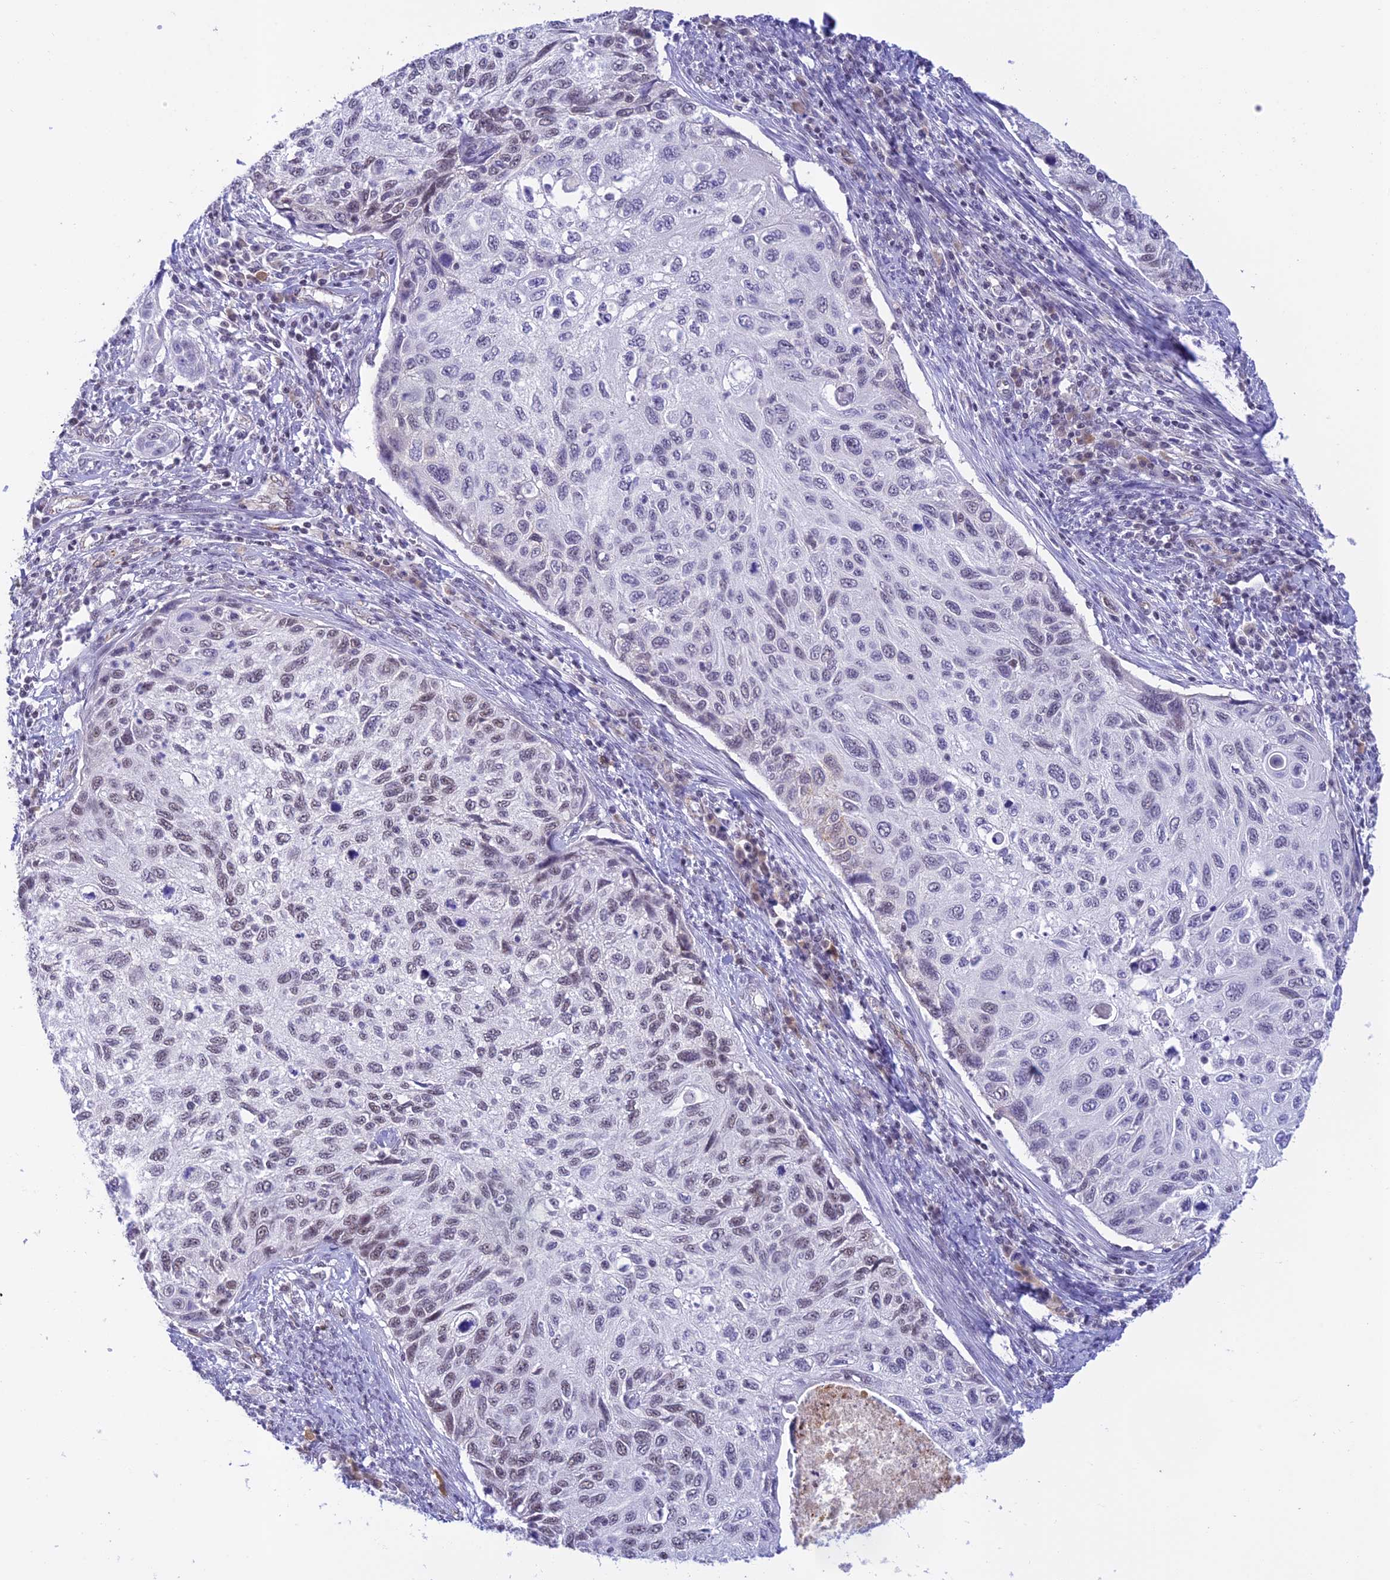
{"staining": {"intensity": "weak", "quantity": "<25%", "location": "nuclear"}, "tissue": "cervical cancer", "cell_type": "Tumor cells", "image_type": "cancer", "snomed": [{"axis": "morphology", "description": "Squamous cell carcinoma, NOS"}, {"axis": "topography", "description": "Cervix"}], "caption": "Histopathology image shows no significant protein positivity in tumor cells of cervical cancer.", "gene": "THAP11", "patient": {"sex": "female", "age": 70}}